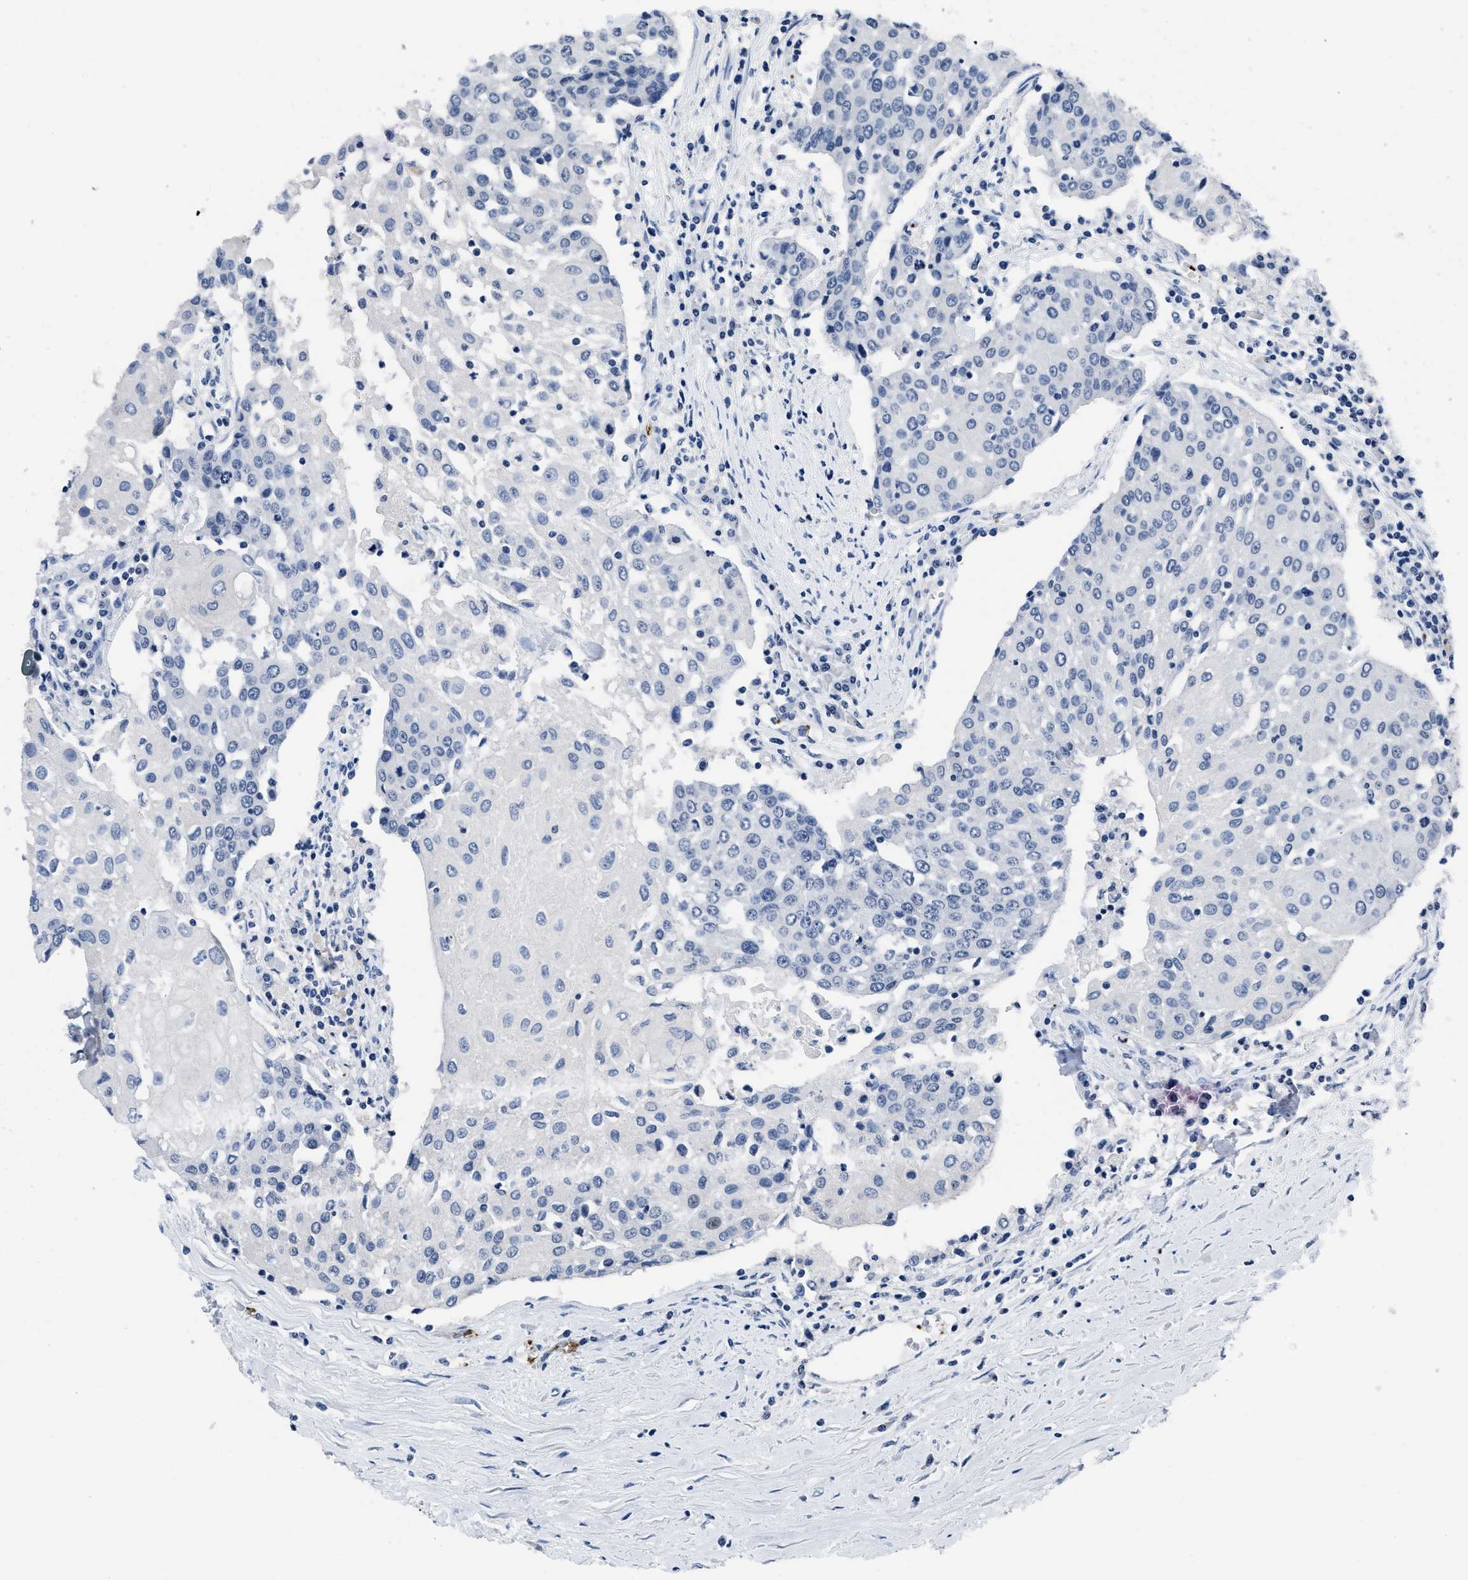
{"staining": {"intensity": "negative", "quantity": "none", "location": "none"}, "tissue": "urothelial cancer", "cell_type": "Tumor cells", "image_type": "cancer", "snomed": [{"axis": "morphology", "description": "Urothelial carcinoma, High grade"}, {"axis": "topography", "description": "Urinary bladder"}], "caption": "DAB immunohistochemical staining of human urothelial carcinoma (high-grade) reveals no significant expression in tumor cells.", "gene": "ITGA2B", "patient": {"sex": "female", "age": 85}}